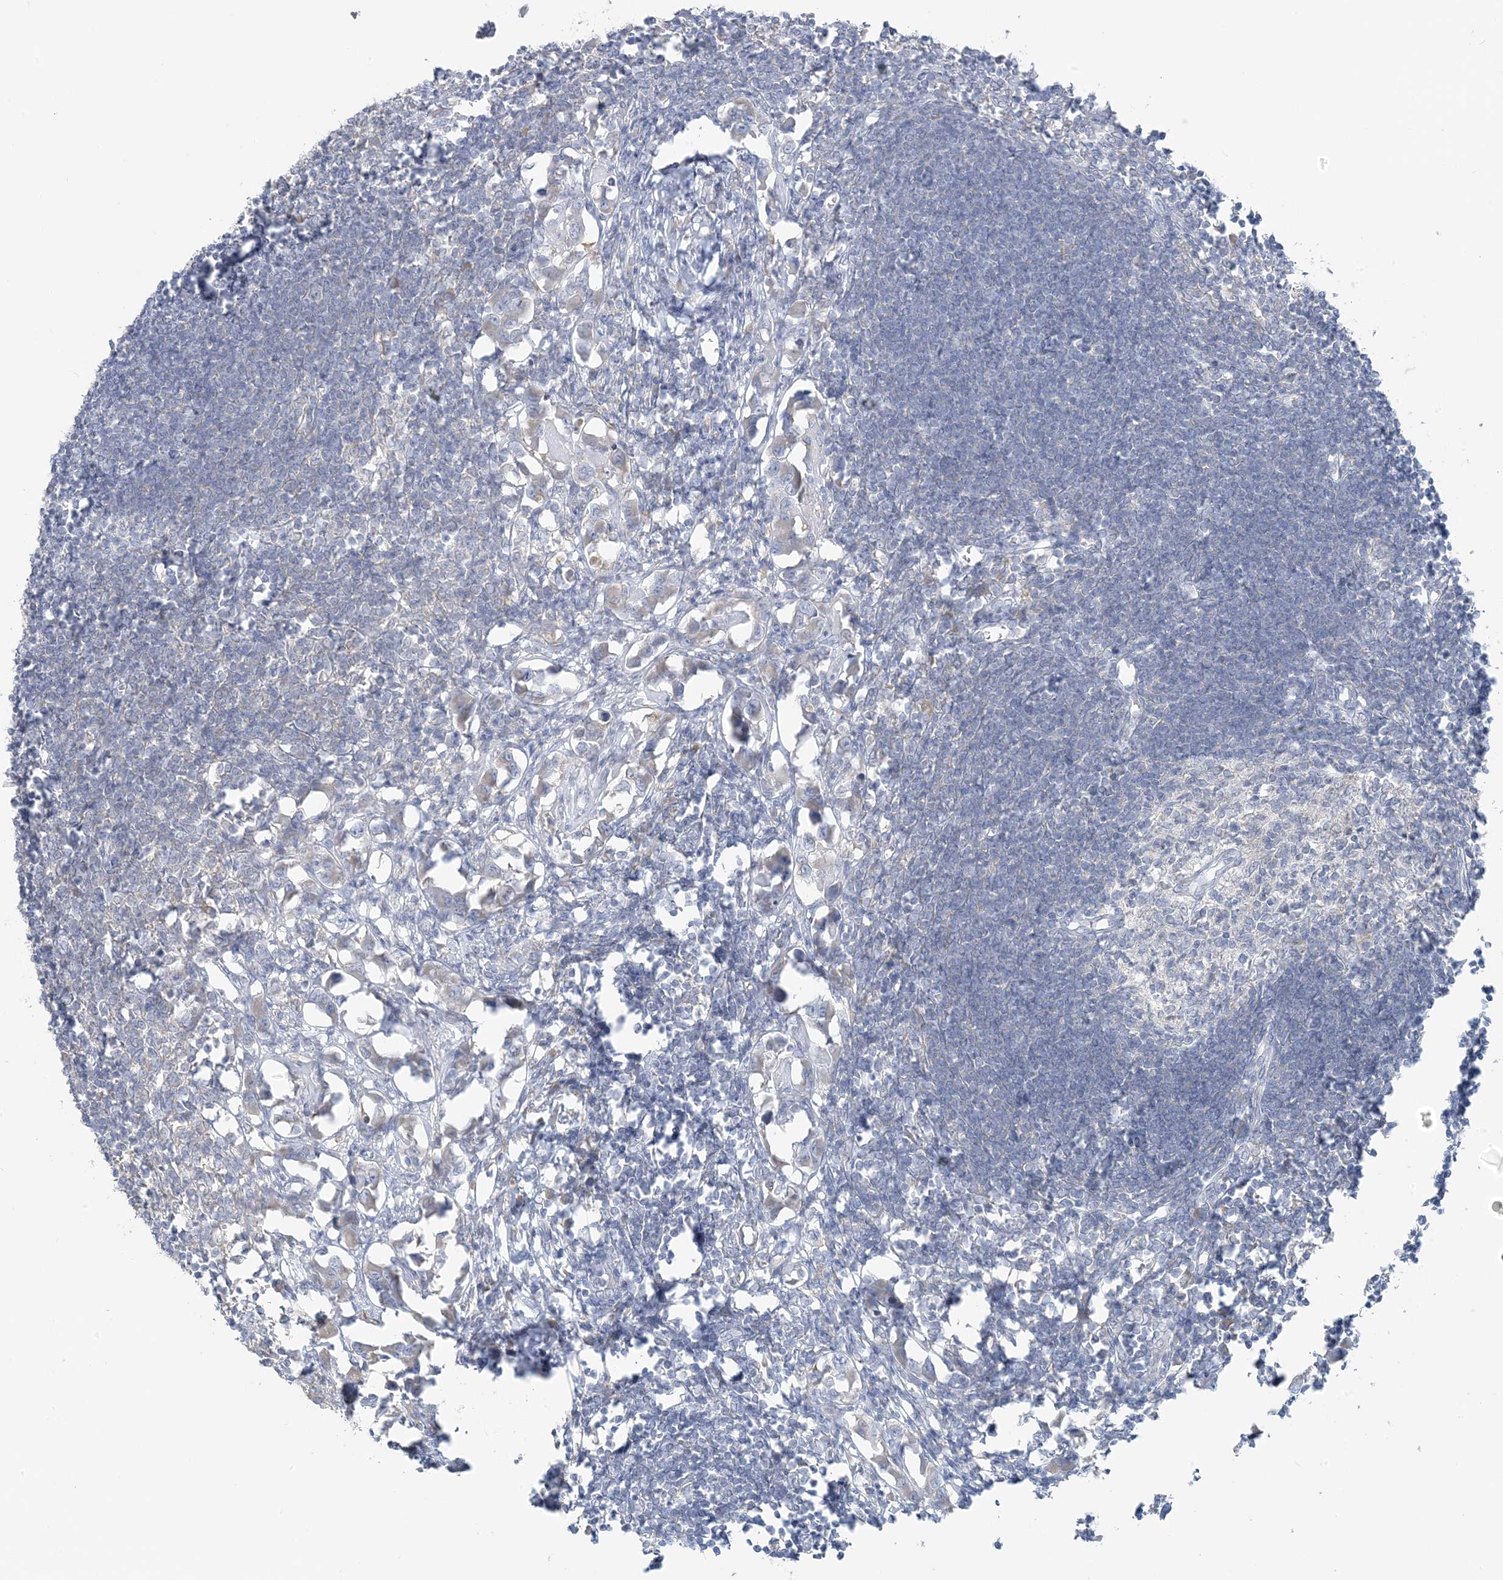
{"staining": {"intensity": "negative", "quantity": "none", "location": "none"}, "tissue": "lymph node", "cell_type": "Germinal center cells", "image_type": "normal", "snomed": [{"axis": "morphology", "description": "Normal tissue, NOS"}, {"axis": "morphology", "description": "Malignant melanoma, Metastatic site"}, {"axis": "topography", "description": "Lymph node"}], "caption": "IHC histopathology image of benign lymph node stained for a protein (brown), which demonstrates no positivity in germinal center cells.", "gene": "EEFSEC", "patient": {"sex": "male", "age": 41}}